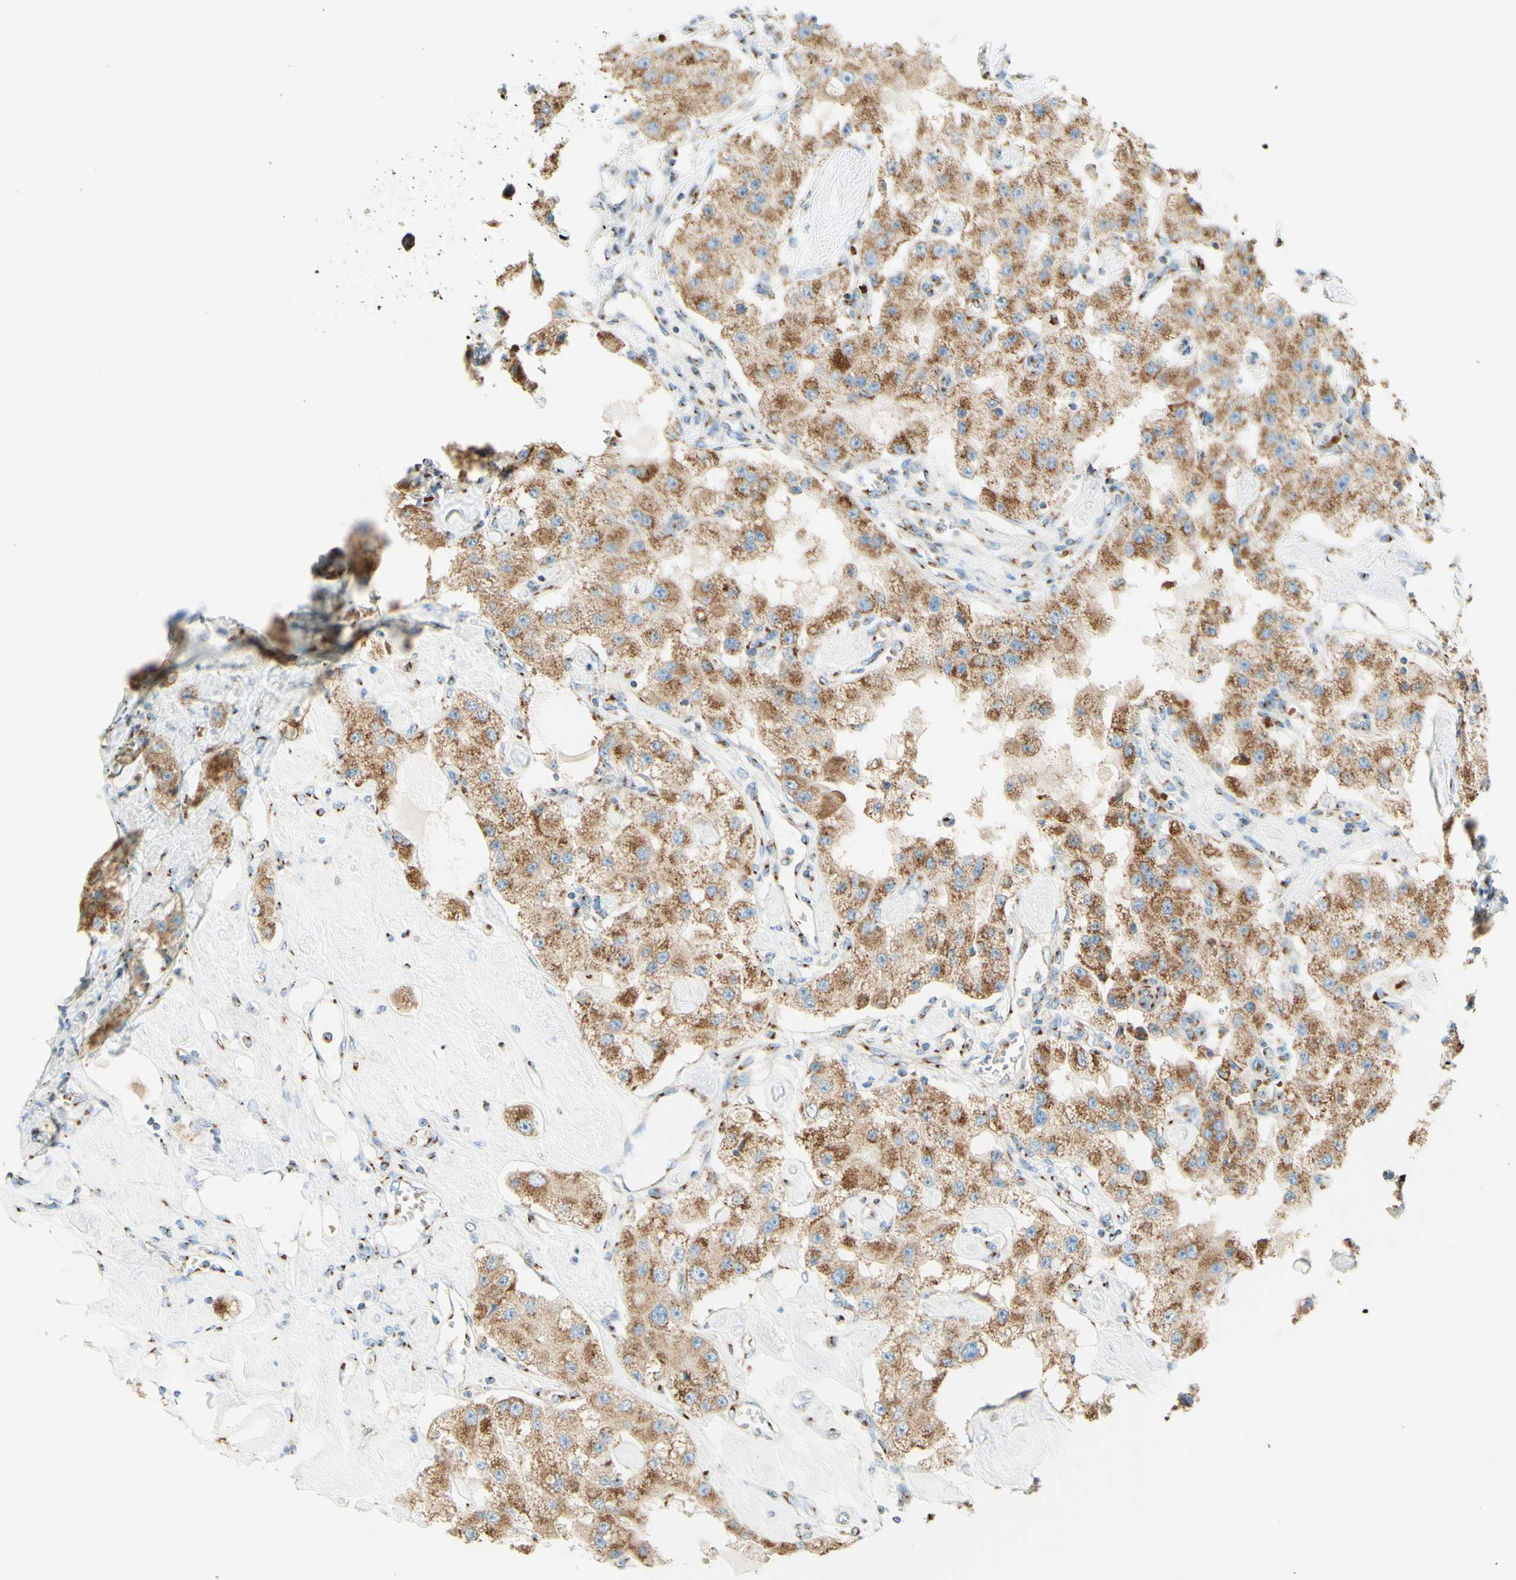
{"staining": {"intensity": "moderate", "quantity": ">75%", "location": "cytoplasmic/membranous"}, "tissue": "carcinoid", "cell_type": "Tumor cells", "image_type": "cancer", "snomed": [{"axis": "morphology", "description": "Carcinoid, malignant, NOS"}, {"axis": "topography", "description": "Pancreas"}], "caption": "The immunohistochemical stain shows moderate cytoplasmic/membranous positivity in tumor cells of carcinoid (malignant) tissue.", "gene": "GOLGB1", "patient": {"sex": "male", "age": 41}}